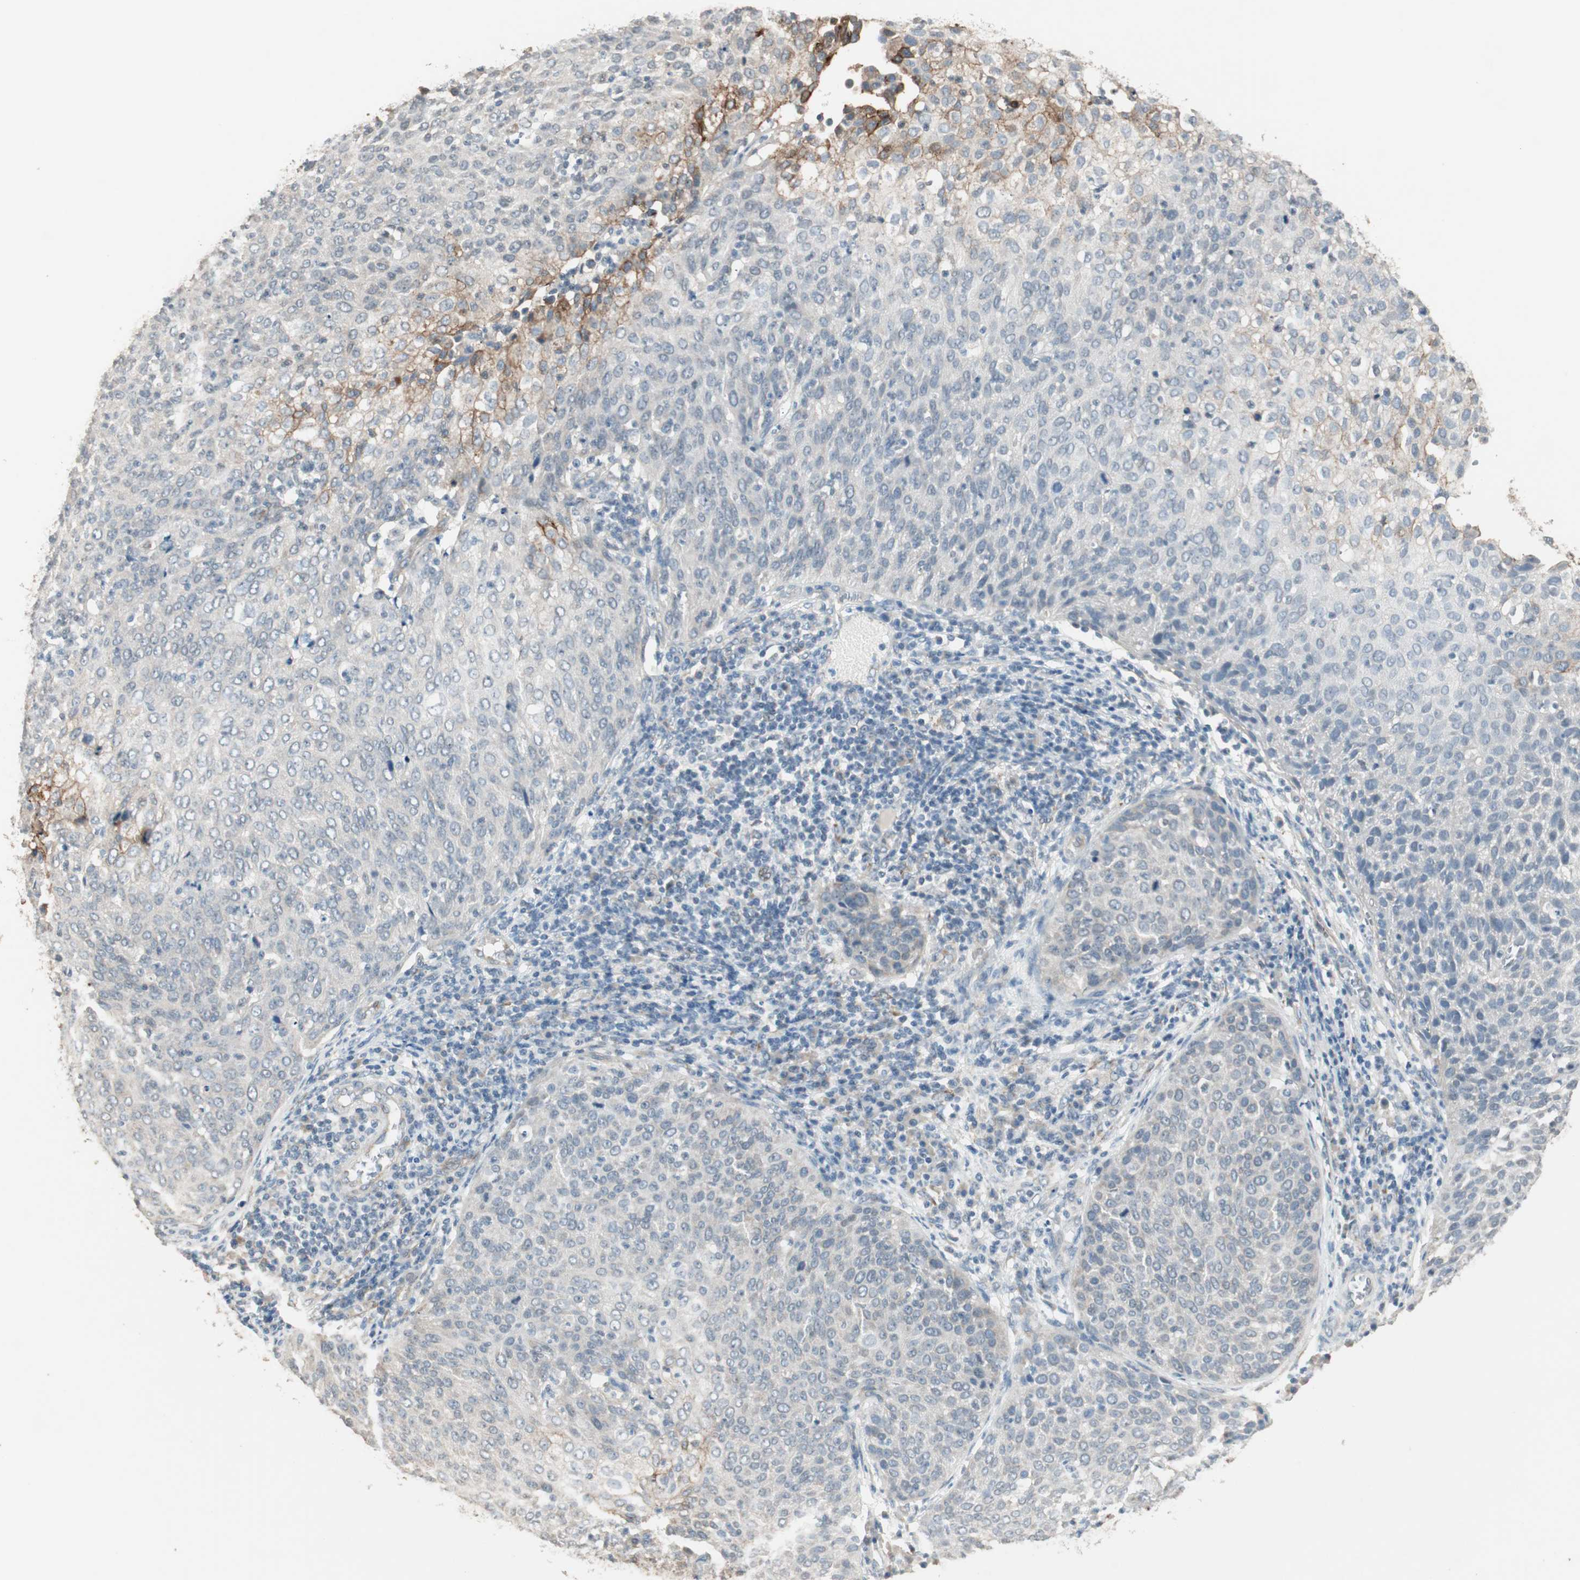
{"staining": {"intensity": "weak", "quantity": "<25%", "location": "cytoplasmic/membranous"}, "tissue": "cervical cancer", "cell_type": "Tumor cells", "image_type": "cancer", "snomed": [{"axis": "morphology", "description": "Squamous cell carcinoma, NOS"}, {"axis": "topography", "description": "Cervix"}], "caption": "An immunohistochemistry (IHC) micrograph of cervical cancer (squamous cell carcinoma) is shown. There is no staining in tumor cells of cervical cancer (squamous cell carcinoma).", "gene": "TASOR", "patient": {"sex": "female", "age": 38}}